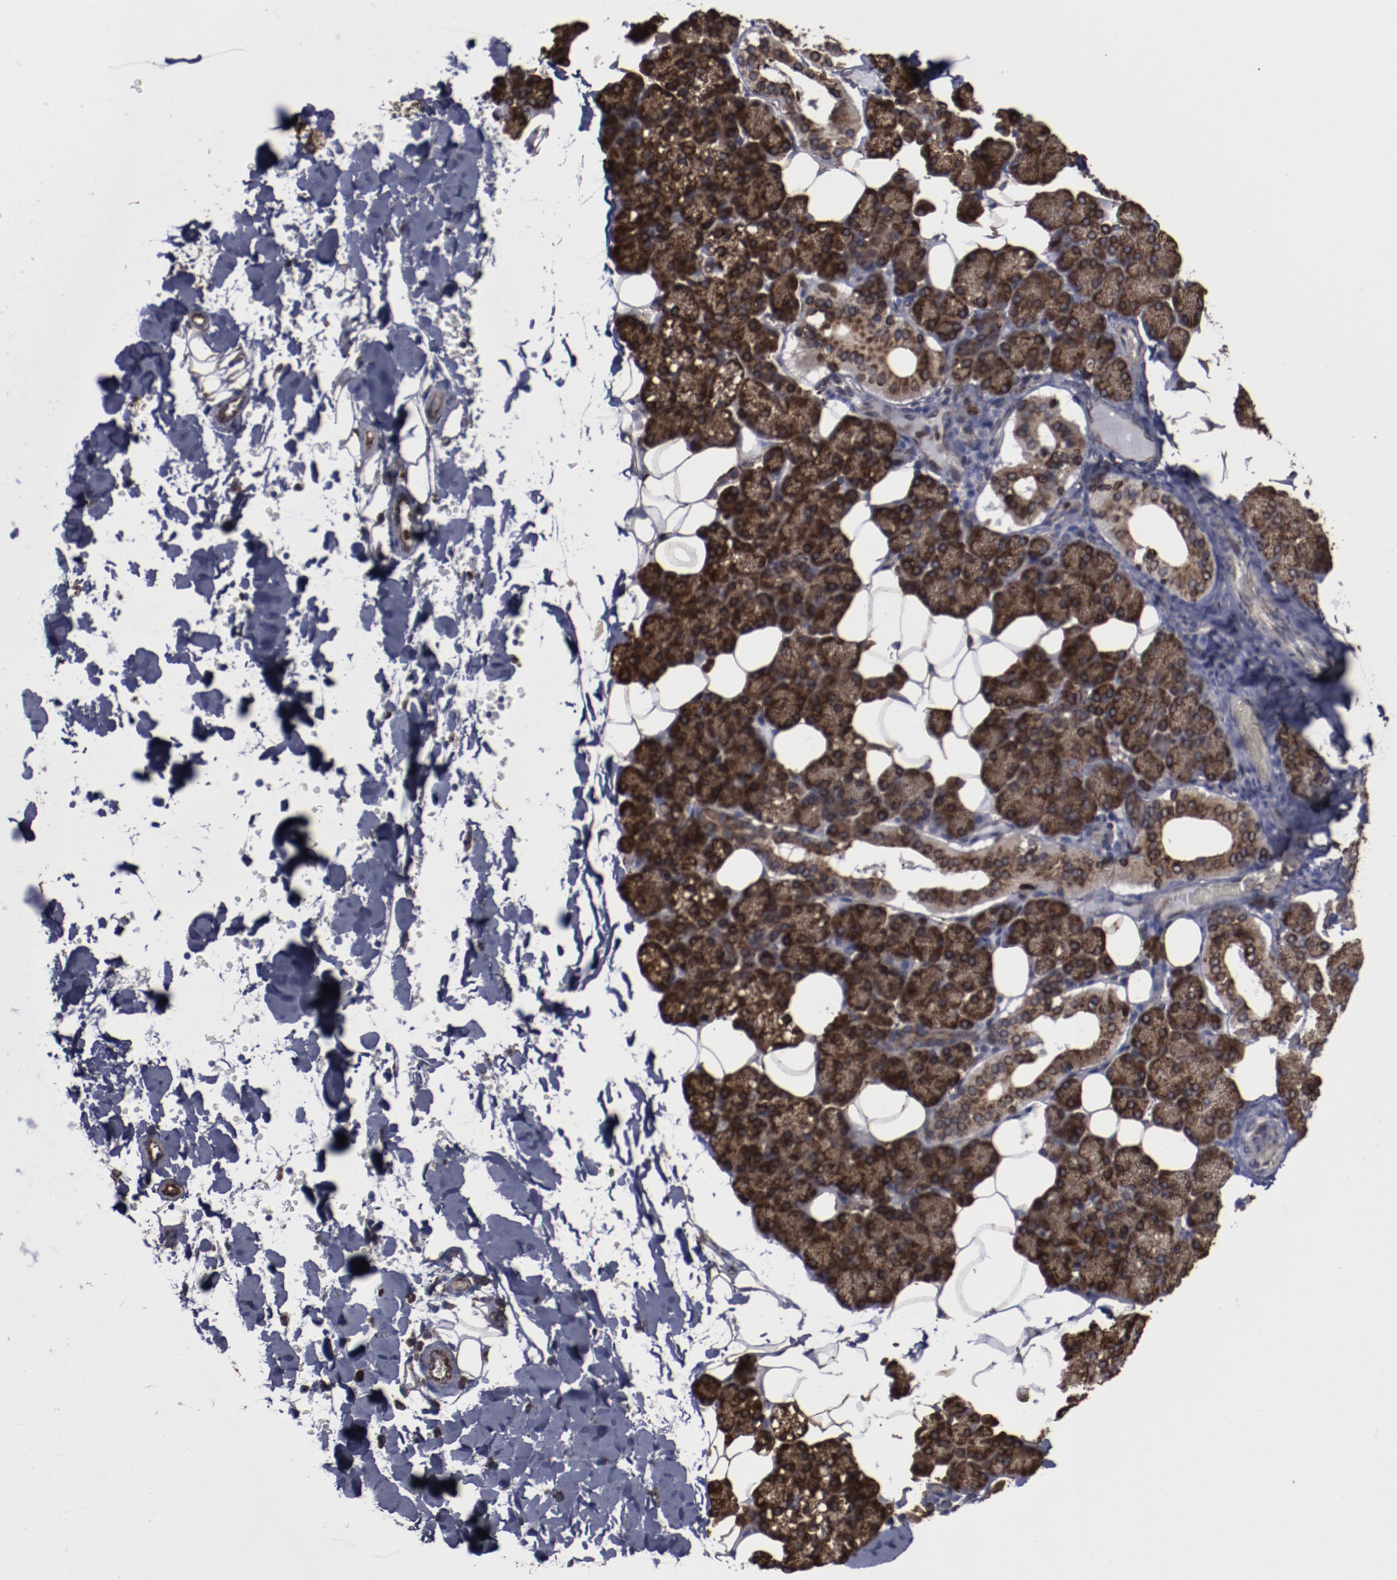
{"staining": {"intensity": "moderate", "quantity": ">75%", "location": "cytoplasmic/membranous"}, "tissue": "salivary gland", "cell_type": "Glandular cells", "image_type": "normal", "snomed": [{"axis": "morphology", "description": "Normal tissue, NOS"}, {"axis": "topography", "description": "Lymph node"}, {"axis": "topography", "description": "Salivary gland"}], "caption": "Moderate cytoplasmic/membranous positivity is appreciated in about >75% of glandular cells in benign salivary gland.", "gene": "ERLIN2", "patient": {"sex": "male", "age": 8}}